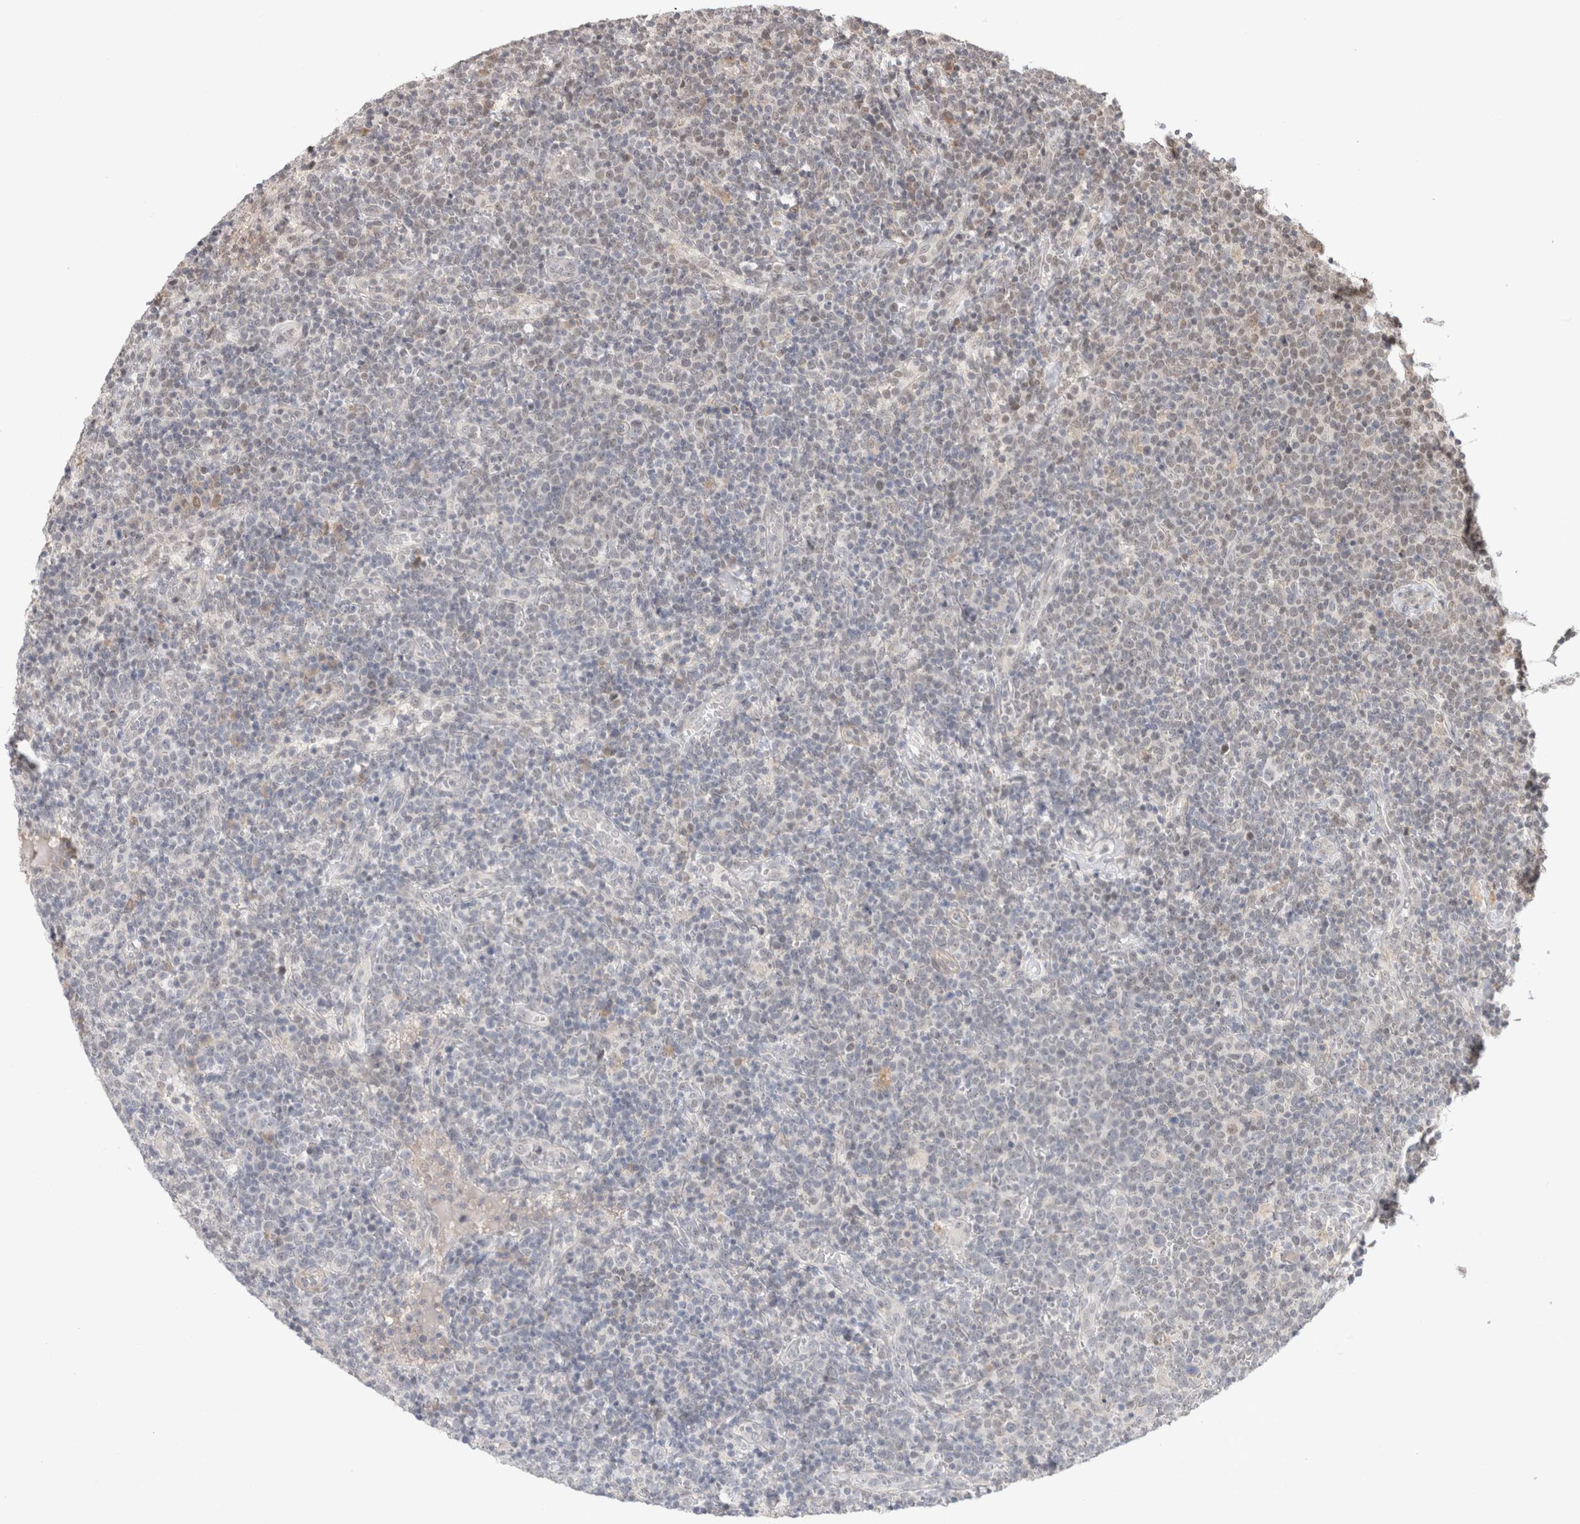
{"staining": {"intensity": "negative", "quantity": "none", "location": "none"}, "tissue": "lymphoma", "cell_type": "Tumor cells", "image_type": "cancer", "snomed": [{"axis": "morphology", "description": "Malignant lymphoma, non-Hodgkin's type, High grade"}, {"axis": "topography", "description": "Lymph node"}], "caption": "High magnification brightfield microscopy of malignant lymphoma, non-Hodgkin's type (high-grade) stained with DAB (brown) and counterstained with hematoxylin (blue): tumor cells show no significant staining.", "gene": "SYDE2", "patient": {"sex": "male", "age": 61}}